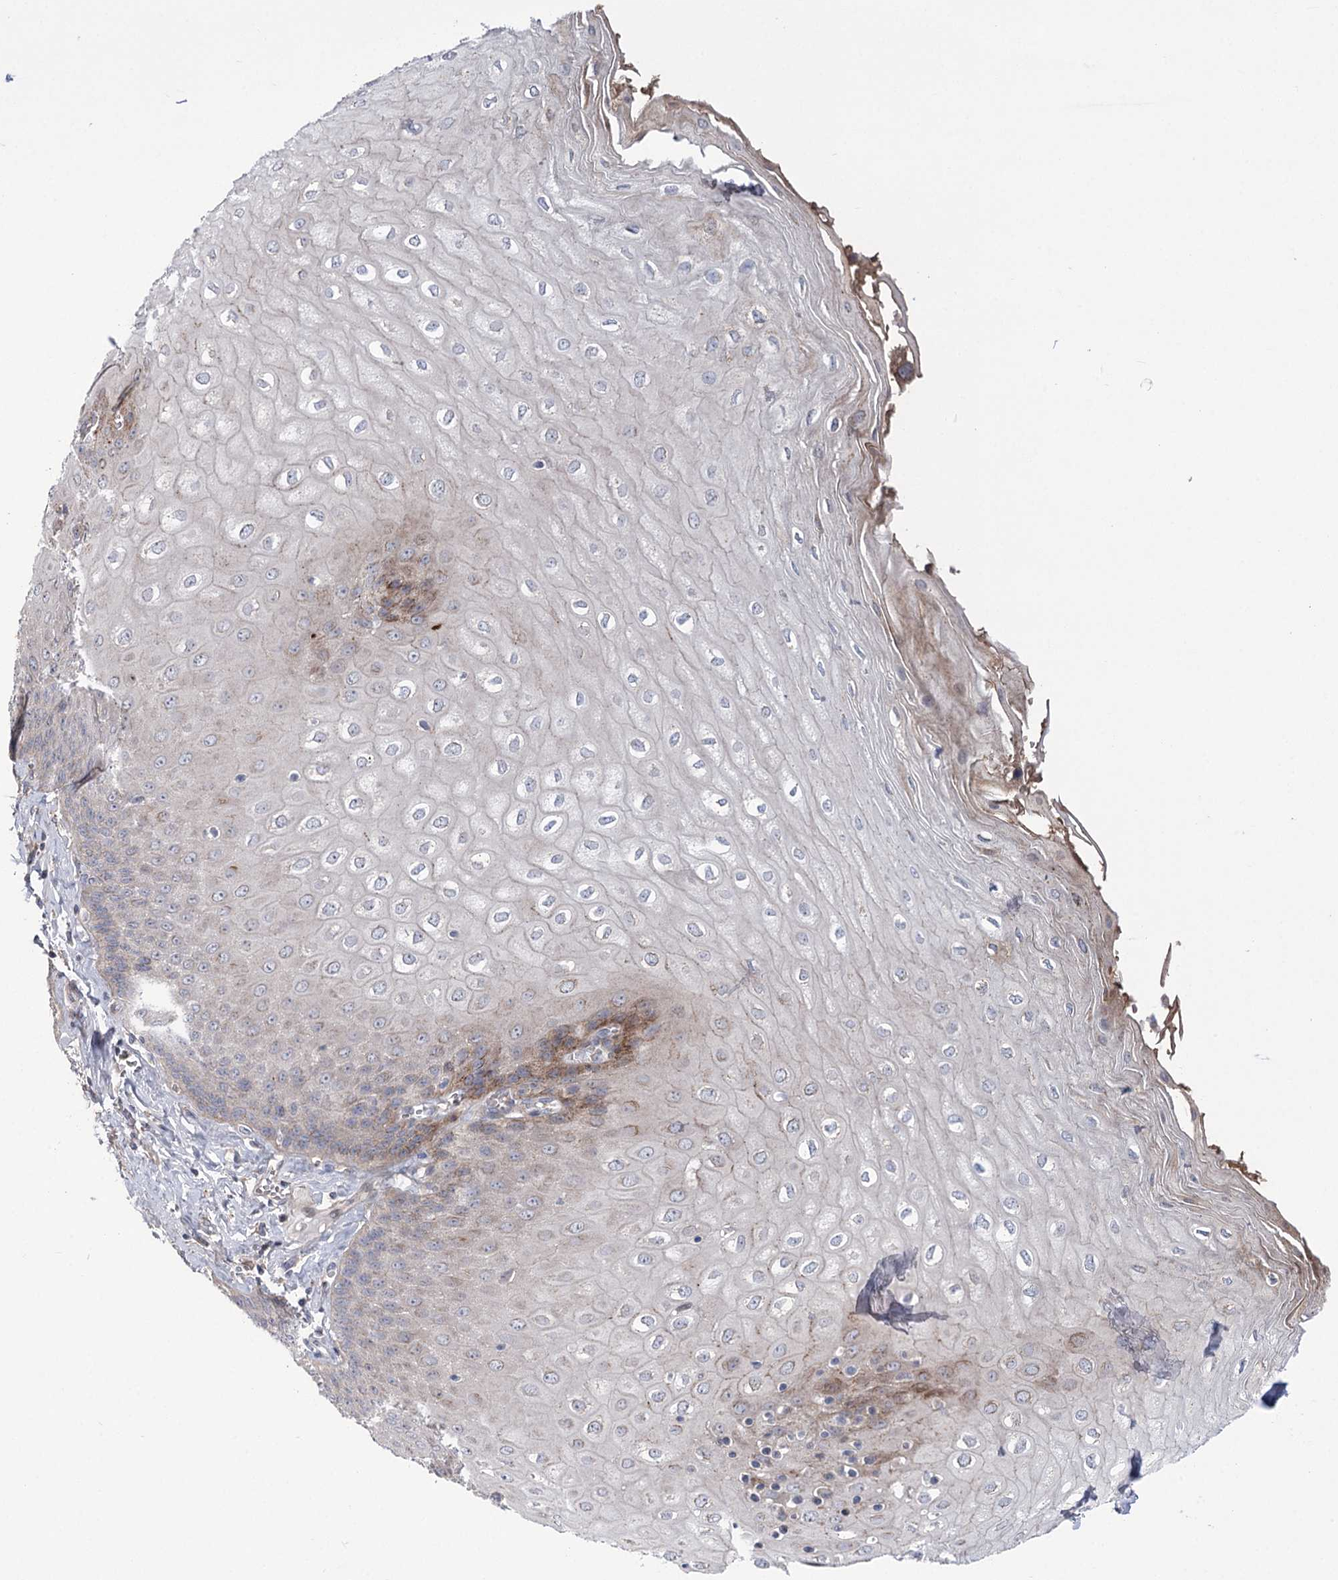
{"staining": {"intensity": "moderate", "quantity": "<25%", "location": "cytoplasmic/membranous"}, "tissue": "esophagus", "cell_type": "Squamous epithelial cells", "image_type": "normal", "snomed": [{"axis": "morphology", "description": "Normal tissue, NOS"}, {"axis": "topography", "description": "Esophagus"}], "caption": "DAB immunohistochemical staining of normal human esophagus exhibits moderate cytoplasmic/membranous protein staining in about <25% of squamous epithelial cells. (IHC, brightfield microscopy, high magnification).", "gene": "TRUB1", "patient": {"sex": "male", "age": 60}}